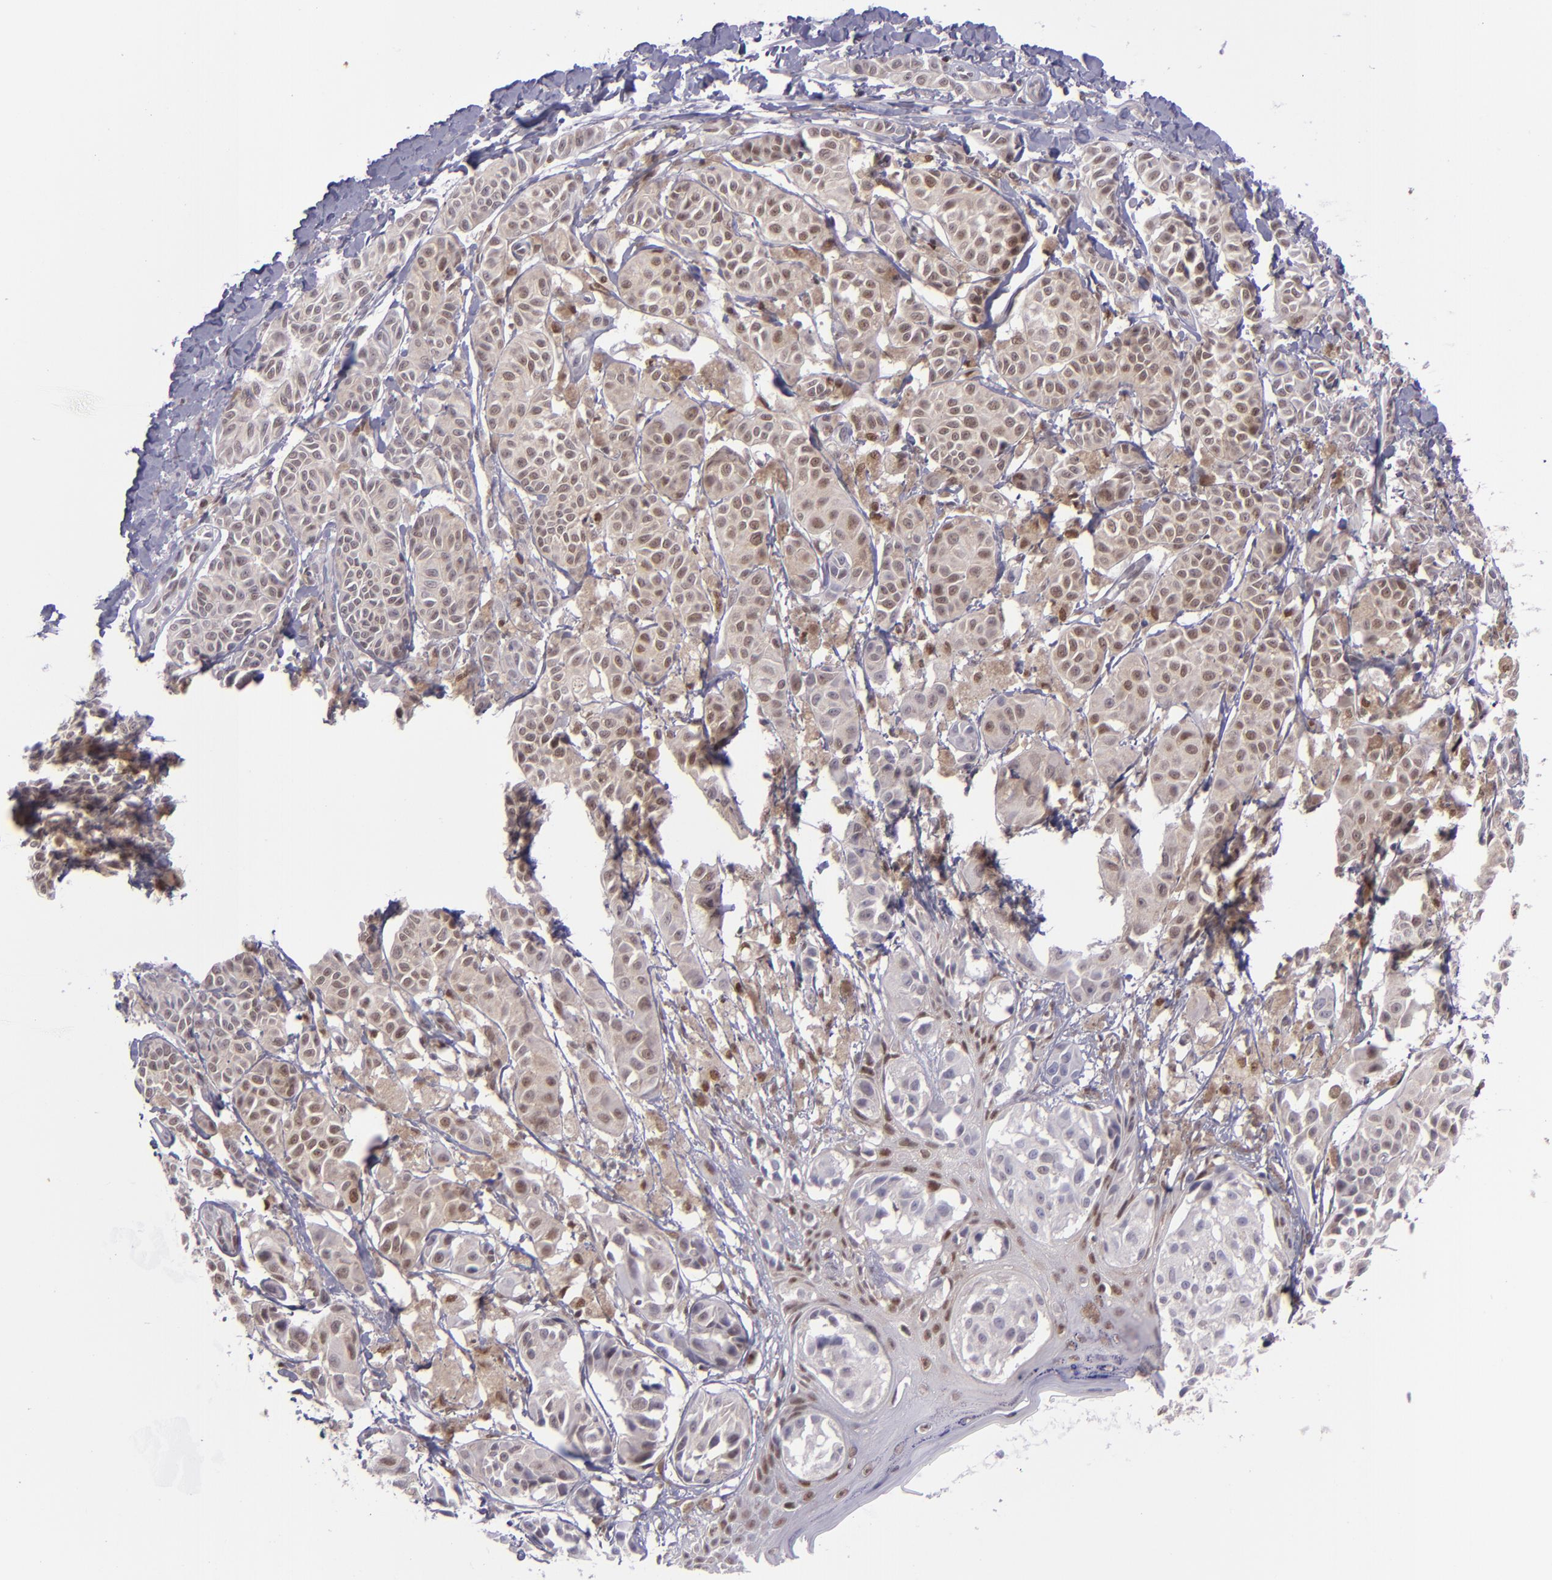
{"staining": {"intensity": "weak", "quantity": ">75%", "location": "cytoplasmic/membranous,nuclear"}, "tissue": "melanoma", "cell_type": "Tumor cells", "image_type": "cancer", "snomed": [{"axis": "morphology", "description": "Malignant melanoma, NOS"}, {"axis": "topography", "description": "Skin"}], "caption": "Malignant melanoma stained for a protein shows weak cytoplasmic/membranous and nuclear positivity in tumor cells.", "gene": "BAG1", "patient": {"sex": "male", "age": 76}}